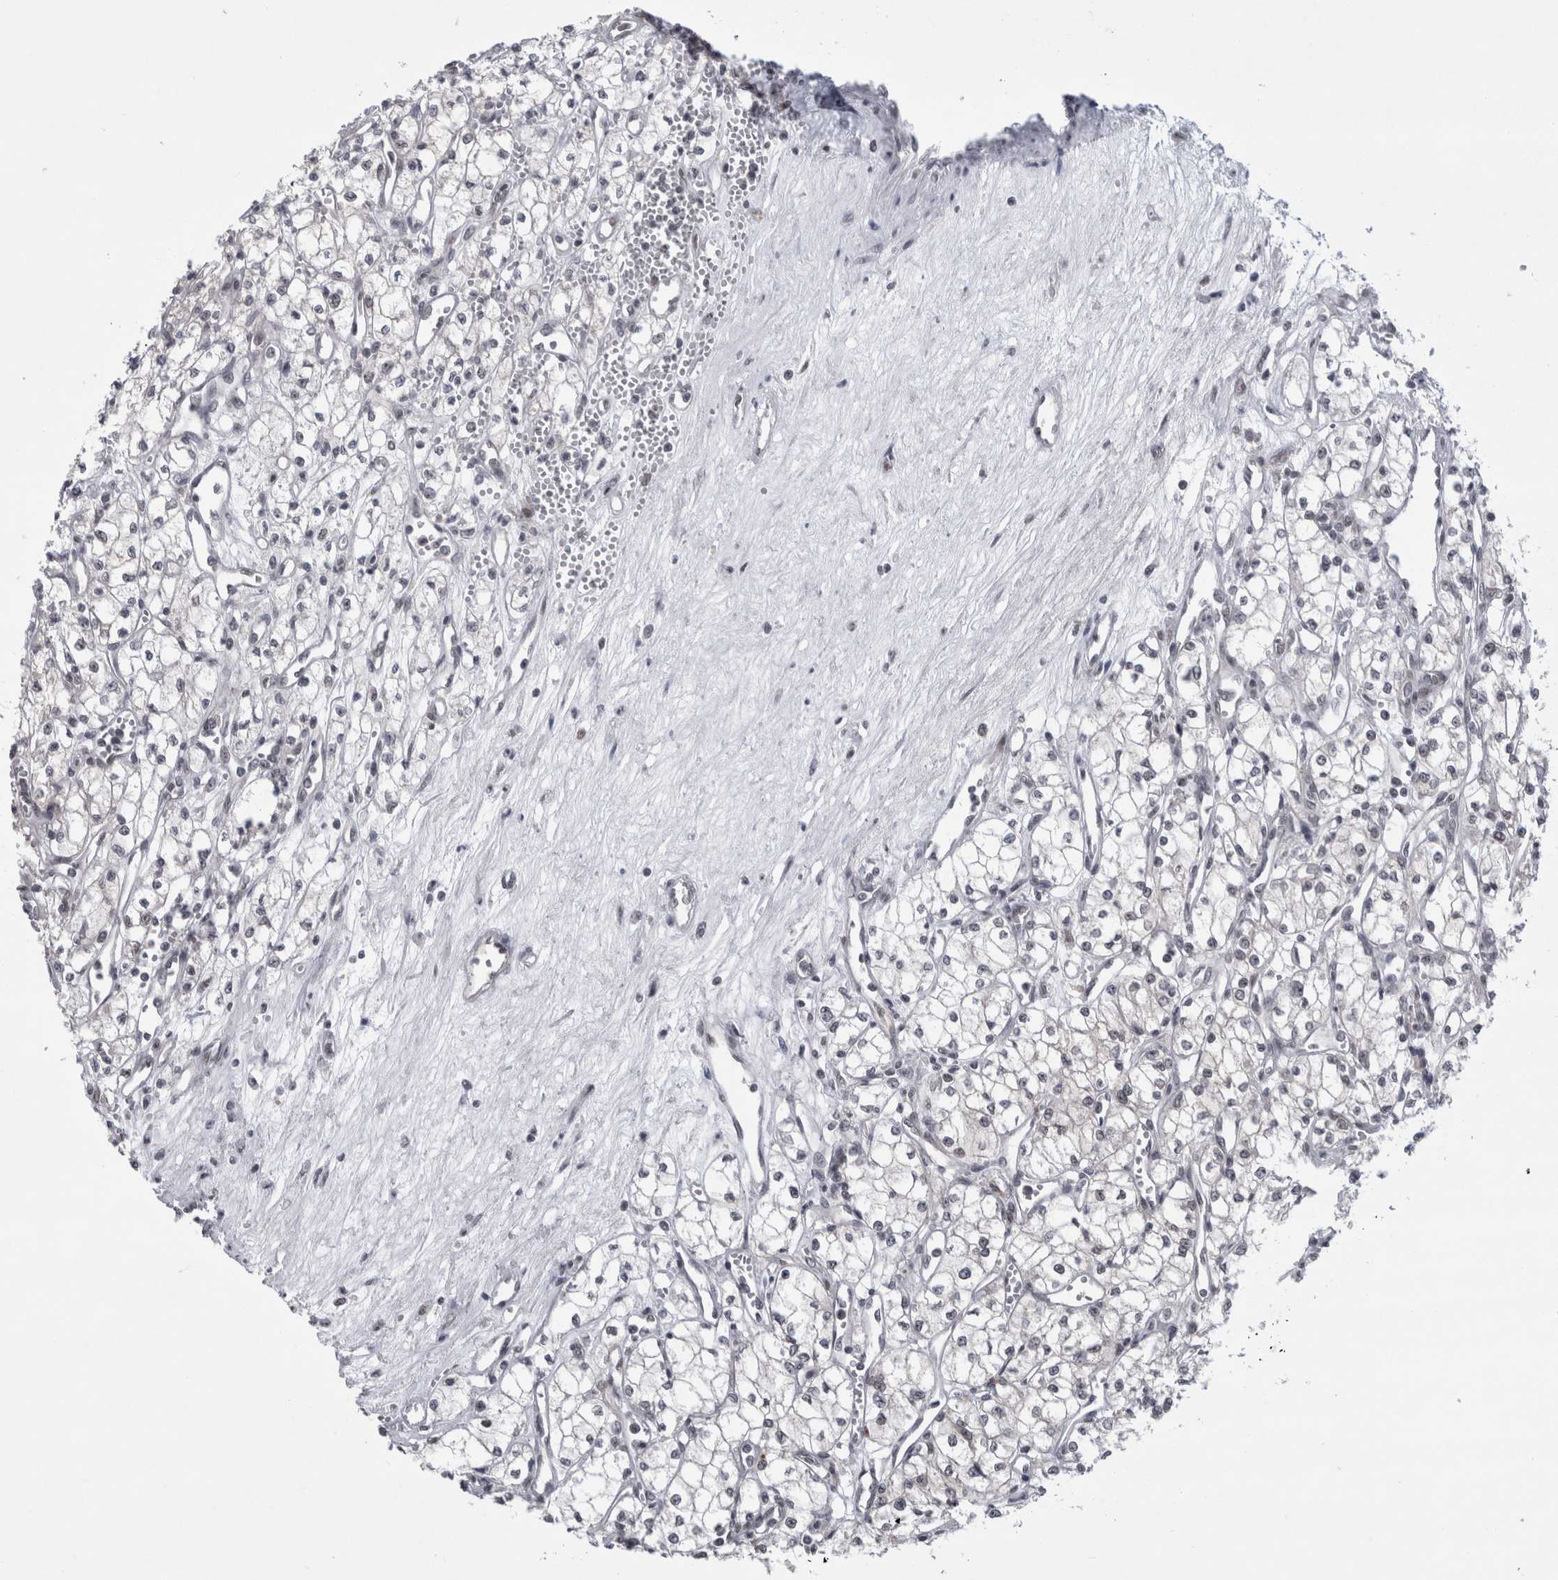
{"staining": {"intensity": "negative", "quantity": "none", "location": "none"}, "tissue": "renal cancer", "cell_type": "Tumor cells", "image_type": "cancer", "snomed": [{"axis": "morphology", "description": "Adenocarcinoma, NOS"}, {"axis": "topography", "description": "Kidney"}], "caption": "High magnification brightfield microscopy of renal adenocarcinoma stained with DAB (brown) and counterstained with hematoxylin (blue): tumor cells show no significant expression.", "gene": "PSMB2", "patient": {"sex": "male", "age": 59}}